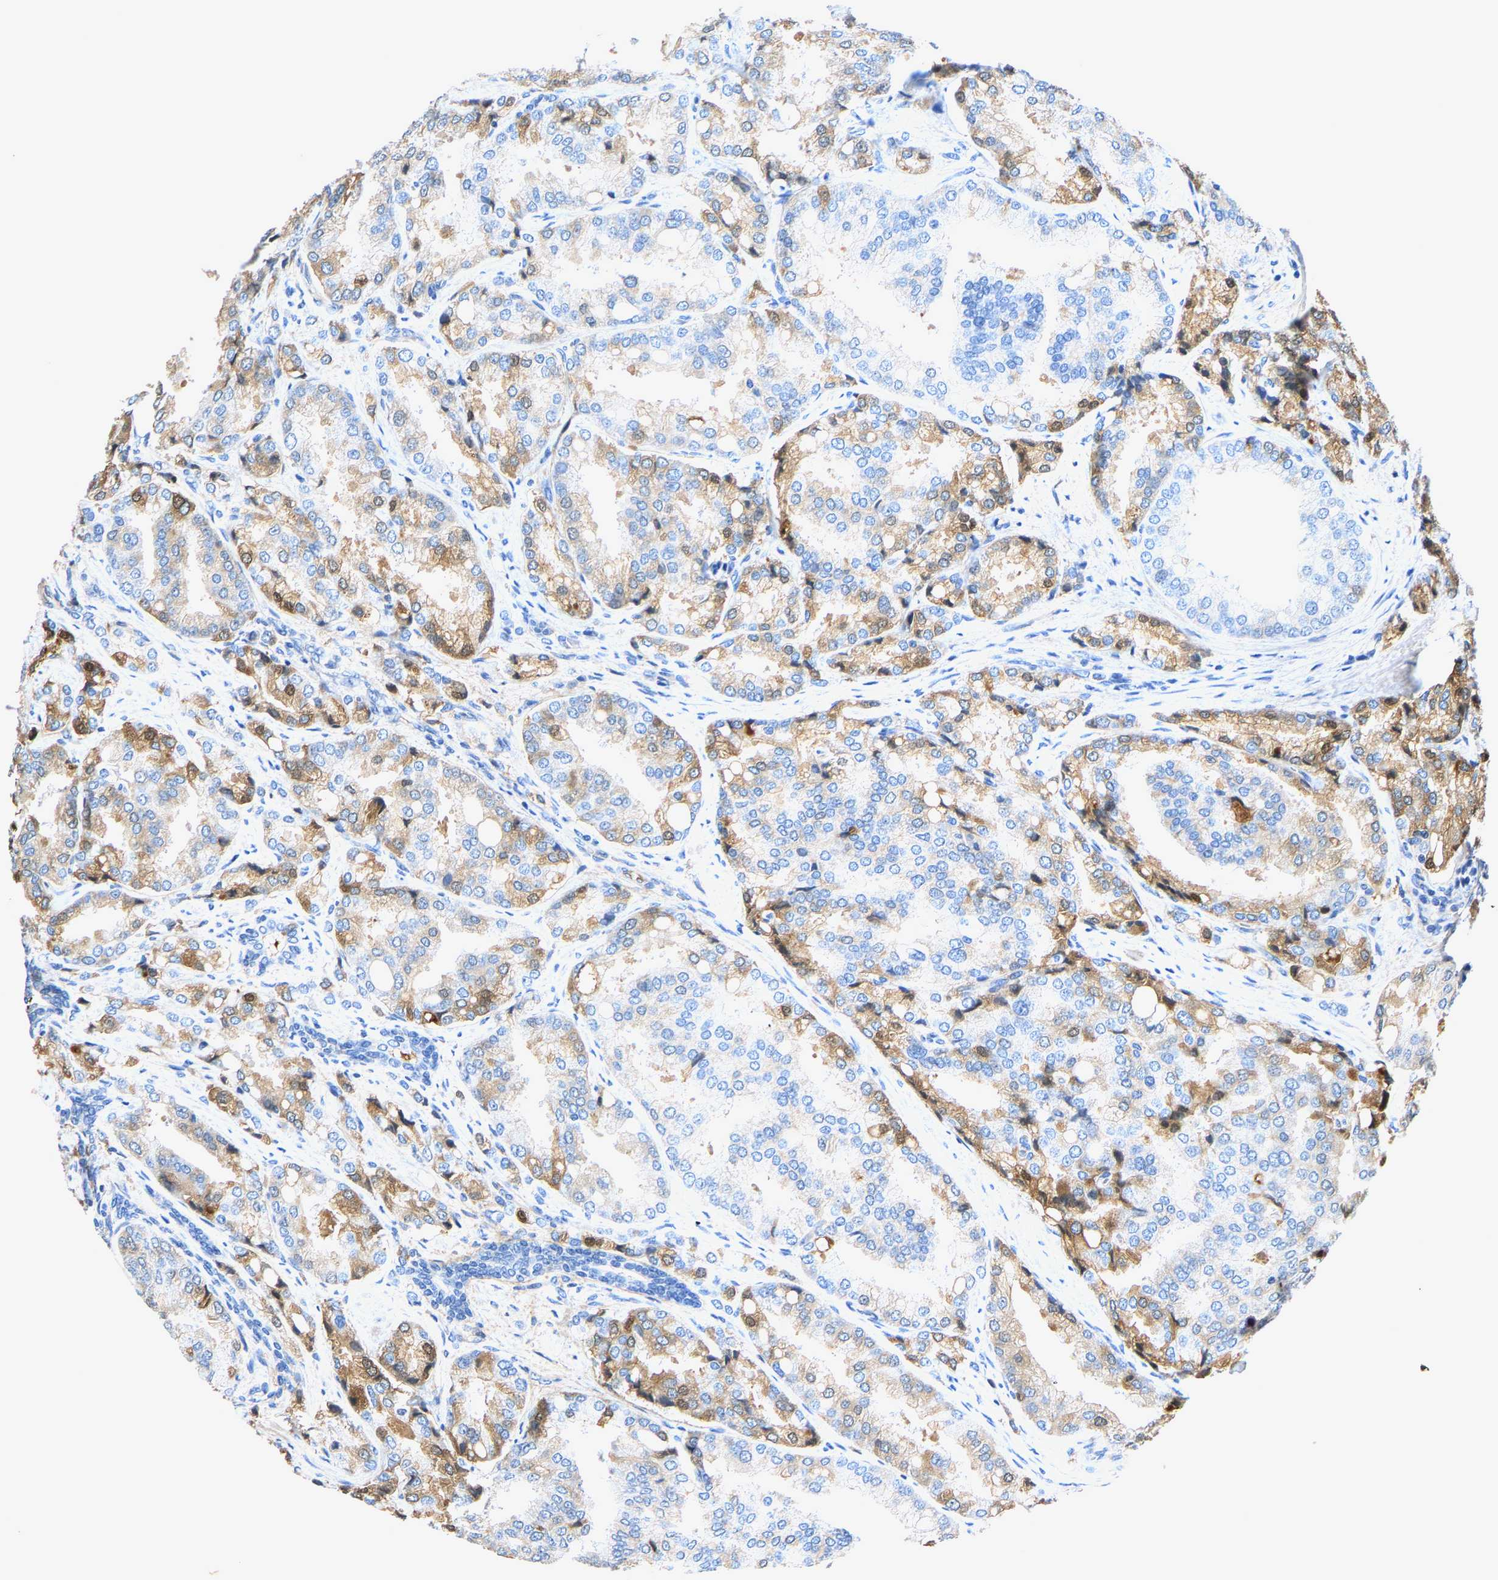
{"staining": {"intensity": "moderate", "quantity": "<25%", "location": "cytoplasmic/membranous"}, "tissue": "prostate cancer", "cell_type": "Tumor cells", "image_type": "cancer", "snomed": [{"axis": "morphology", "description": "Adenocarcinoma, High grade"}, {"axis": "topography", "description": "Prostate"}], "caption": "Immunohistochemical staining of human adenocarcinoma (high-grade) (prostate) displays moderate cytoplasmic/membranous protein staining in about <25% of tumor cells.", "gene": "STC1", "patient": {"sex": "male", "age": 50}}